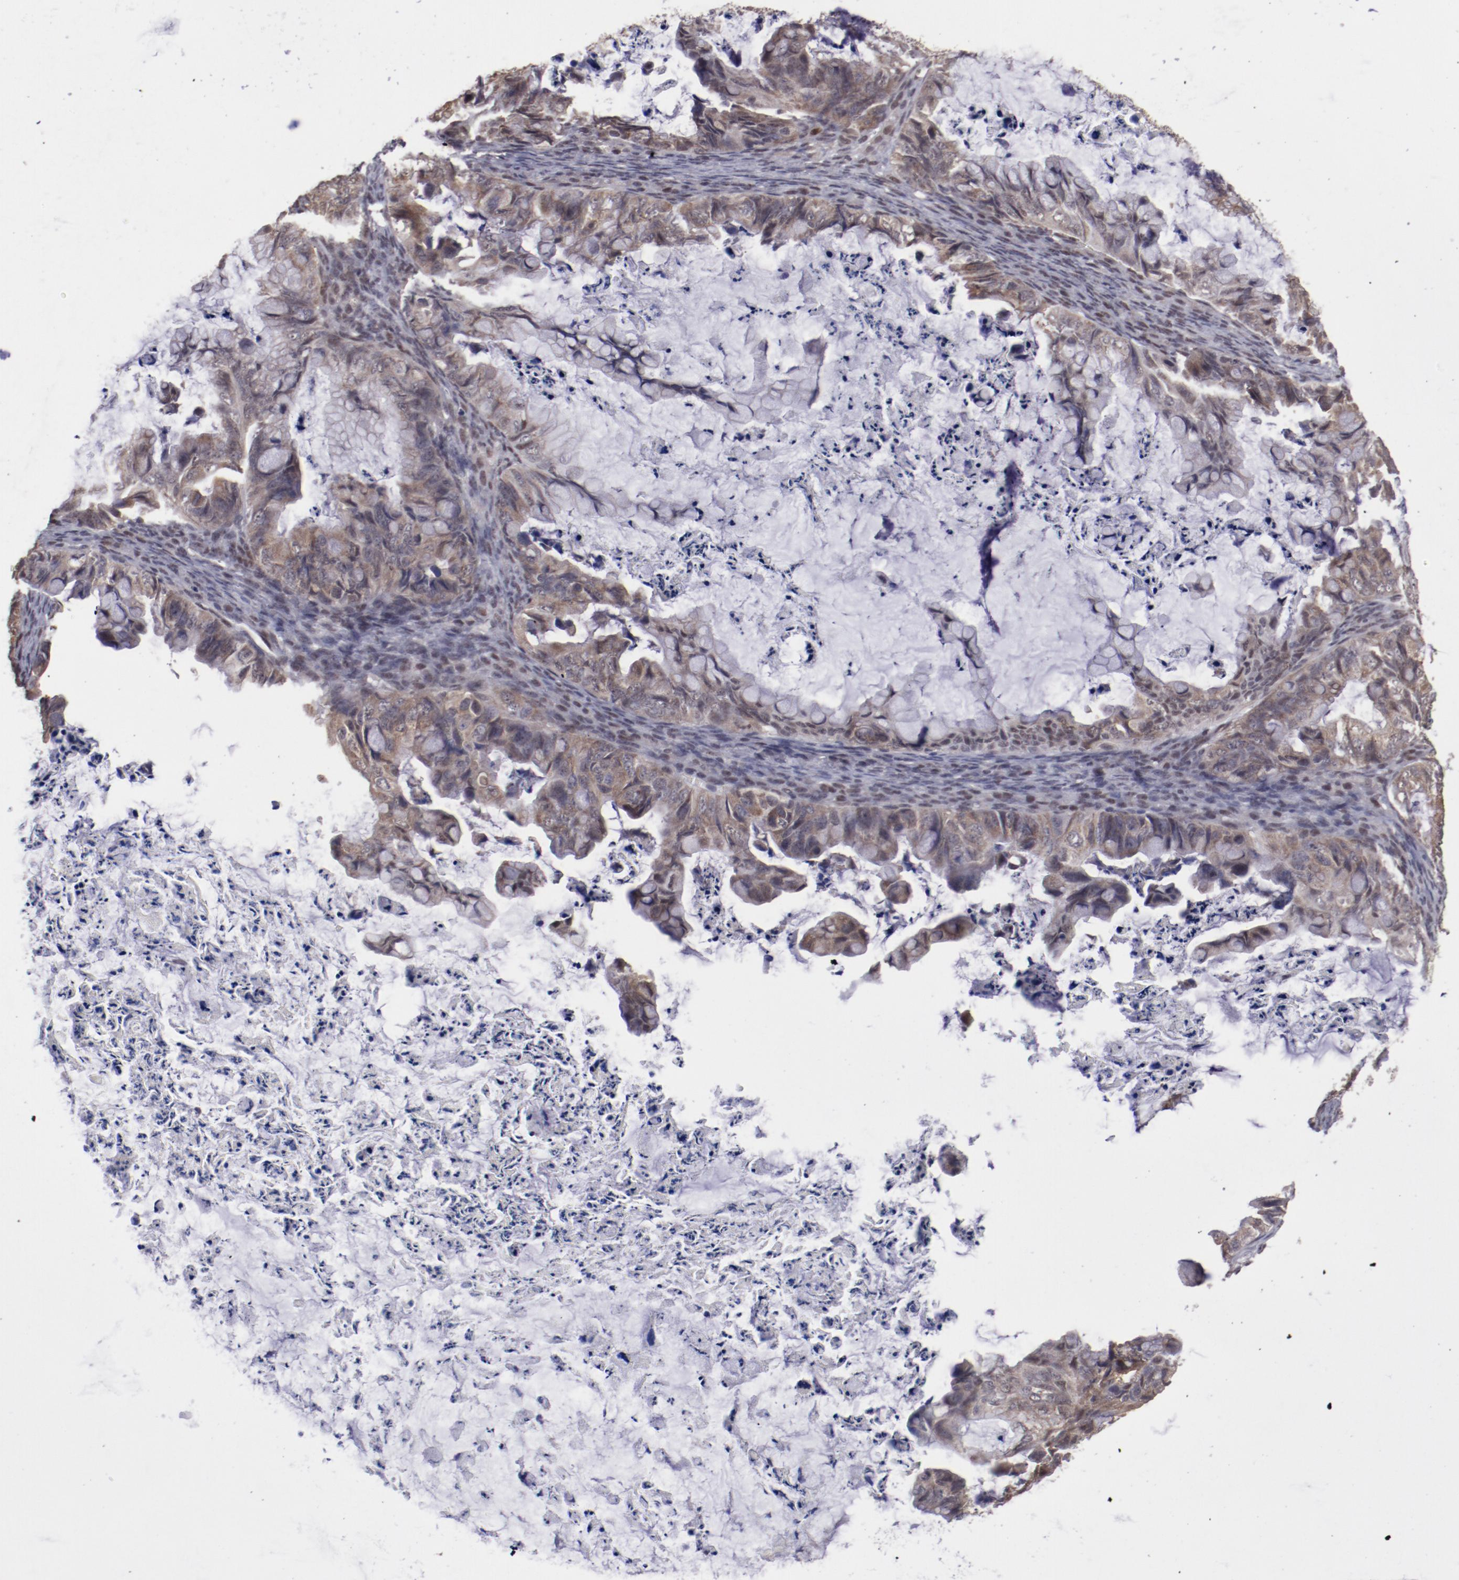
{"staining": {"intensity": "moderate", "quantity": ">75%", "location": "cytoplasmic/membranous"}, "tissue": "ovarian cancer", "cell_type": "Tumor cells", "image_type": "cancer", "snomed": [{"axis": "morphology", "description": "Cystadenocarcinoma, mucinous, NOS"}, {"axis": "topography", "description": "Ovary"}], "caption": "The image displays staining of mucinous cystadenocarcinoma (ovarian), revealing moderate cytoplasmic/membranous protein positivity (brown color) within tumor cells.", "gene": "ARNT", "patient": {"sex": "female", "age": 36}}